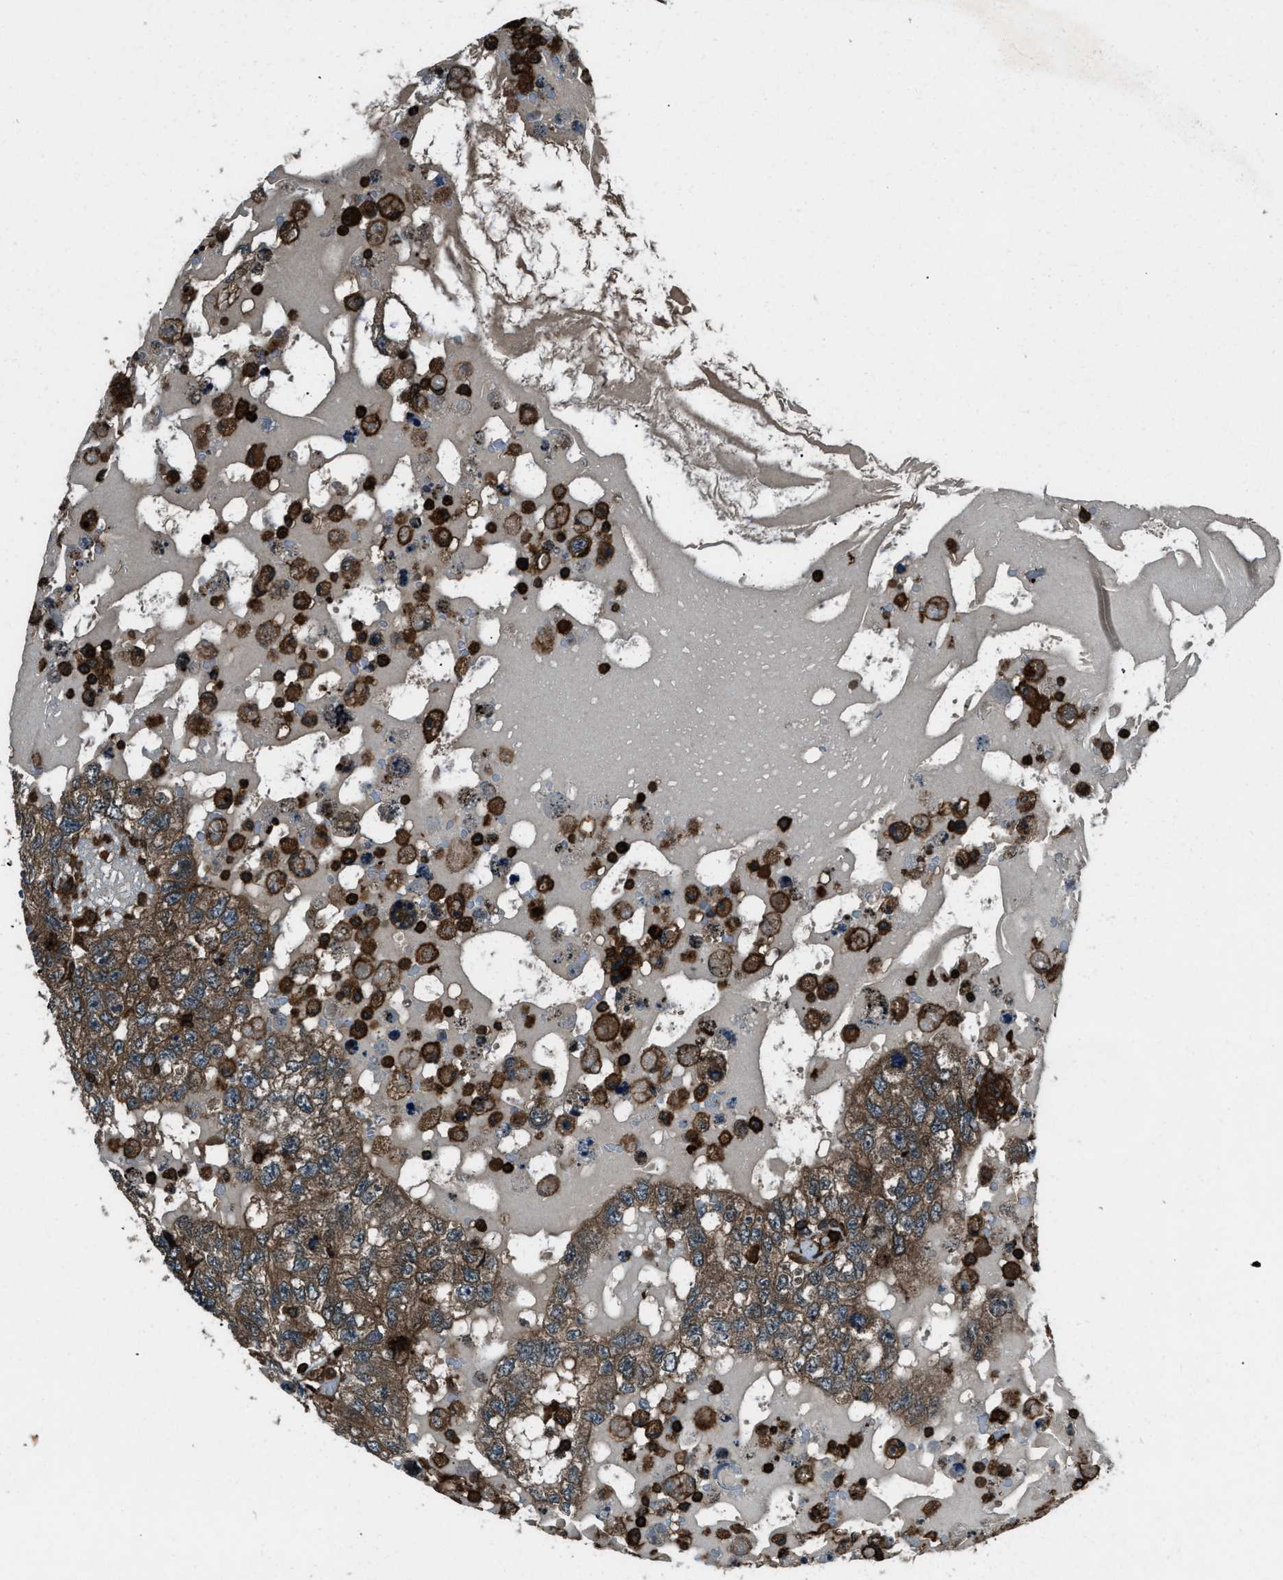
{"staining": {"intensity": "moderate", "quantity": ">75%", "location": "cytoplasmic/membranous"}, "tissue": "testis cancer", "cell_type": "Tumor cells", "image_type": "cancer", "snomed": [{"axis": "morphology", "description": "Carcinoma, Embryonal, NOS"}, {"axis": "topography", "description": "Testis"}], "caption": "IHC staining of testis embryonal carcinoma, which reveals medium levels of moderate cytoplasmic/membranous expression in approximately >75% of tumor cells indicating moderate cytoplasmic/membranous protein positivity. The staining was performed using DAB (brown) for protein detection and nuclei were counterstained in hematoxylin (blue).", "gene": "SNX30", "patient": {"sex": "male", "age": 36}}